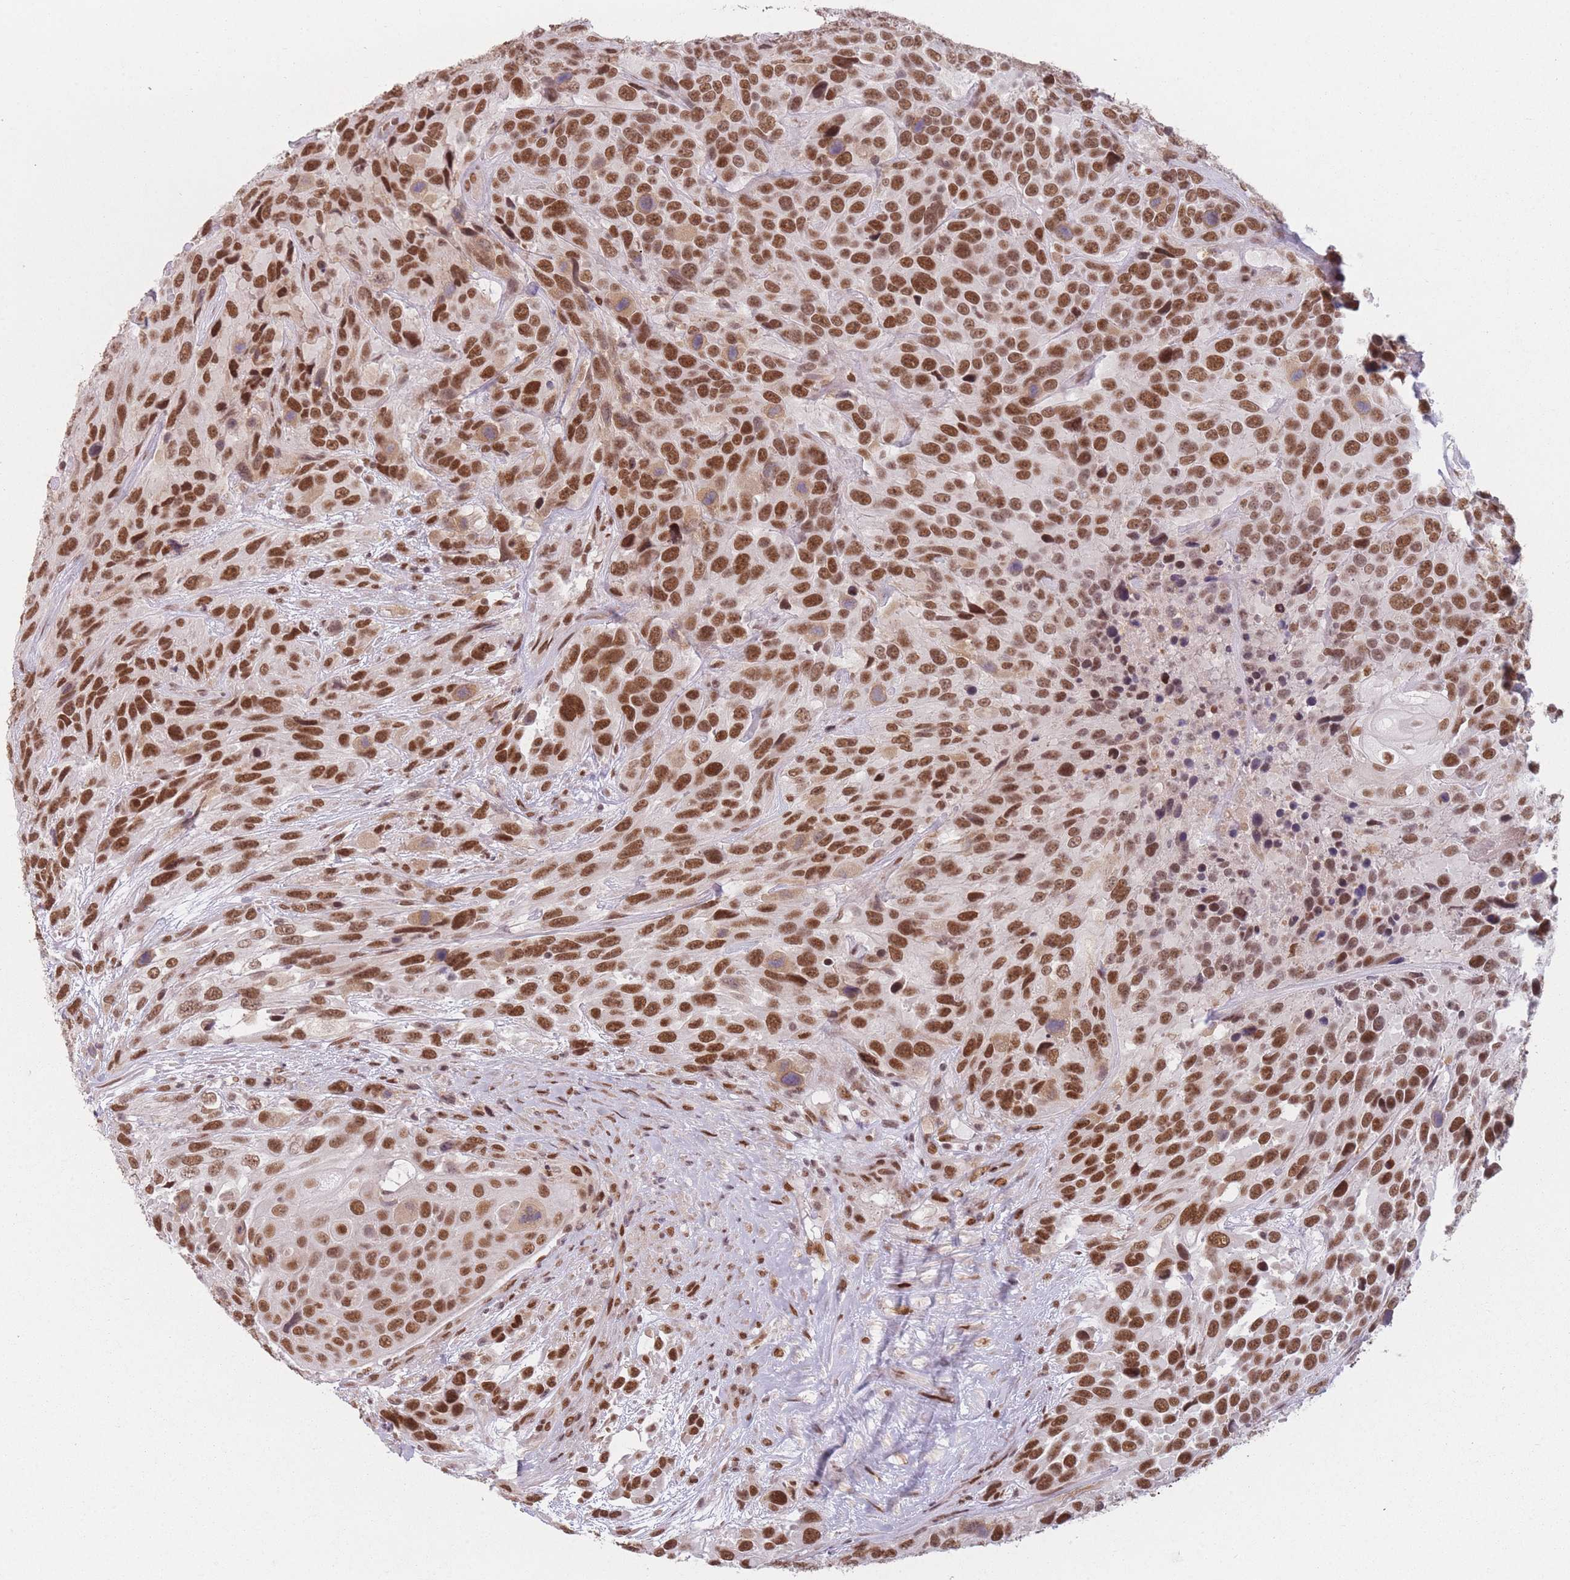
{"staining": {"intensity": "strong", "quantity": ">75%", "location": "cytoplasmic/membranous"}, "tissue": "urothelial cancer", "cell_type": "Tumor cells", "image_type": "cancer", "snomed": [{"axis": "morphology", "description": "Urothelial carcinoma, High grade"}, {"axis": "topography", "description": "Urinary bladder"}], "caption": "DAB immunohistochemical staining of high-grade urothelial carcinoma reveals strong cytoplasmic/membranous protein positivity in approximately >75% of tumor cells.", "gene": "SUPT6H", "patient": {"sex": "female", "age": 70}}